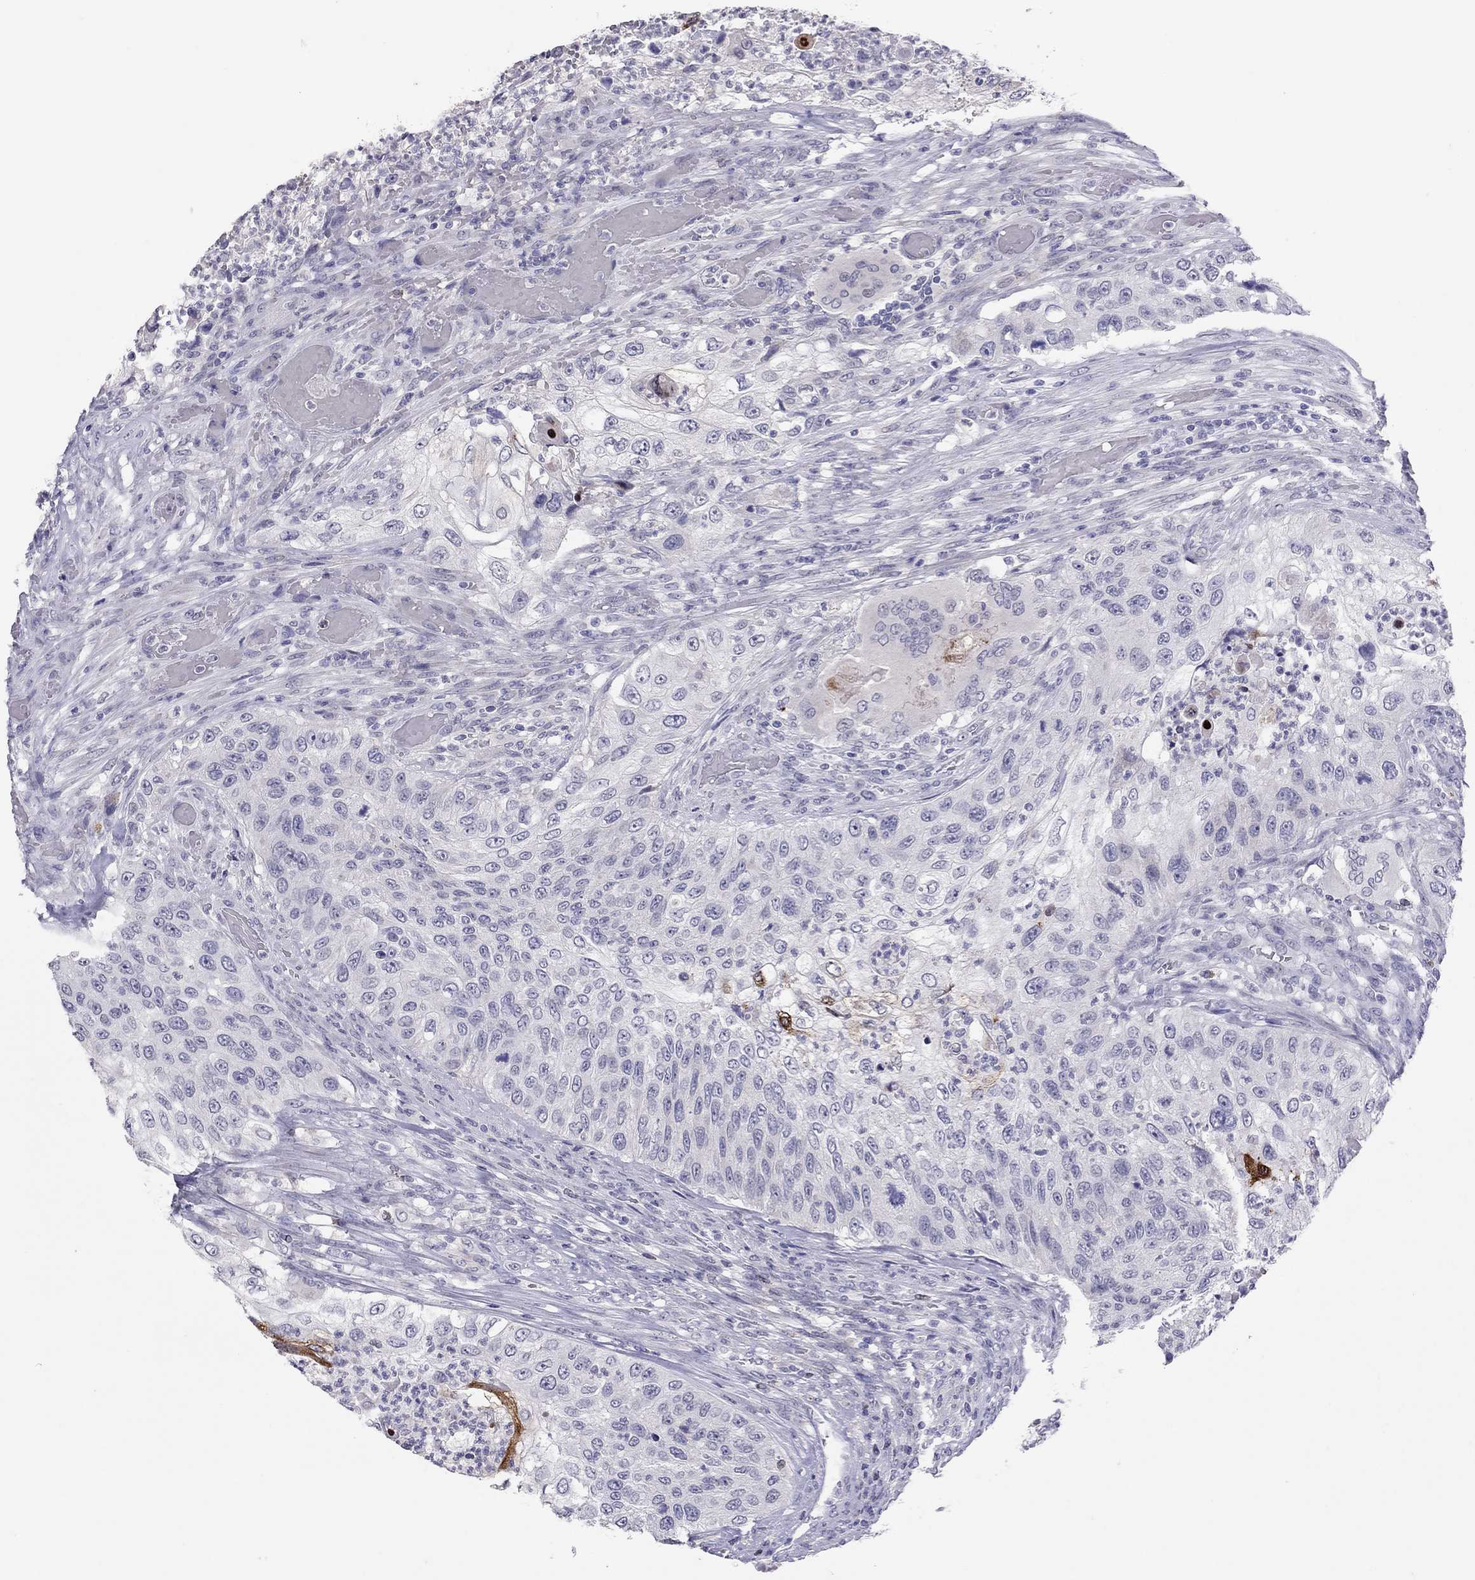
{"staining": {"intensity": "negative", "quantity": "none", "location": "none"}, "tissue": "urothelial cancer", "cell_type": "Tumor cells", "image_type": "cancer", "snomed": [{"axis": "morphology", "description": "Urothelial carcinoma, High grade"}, {"axis": "topography", "description": "Urinary bladder"}], "caption": "Tumor cells show no significant staining in urothelial cancer. Nuclei are stained in blue.", "gene": "SLAMF1", "patient": {"sex": "female", "age": 60}}